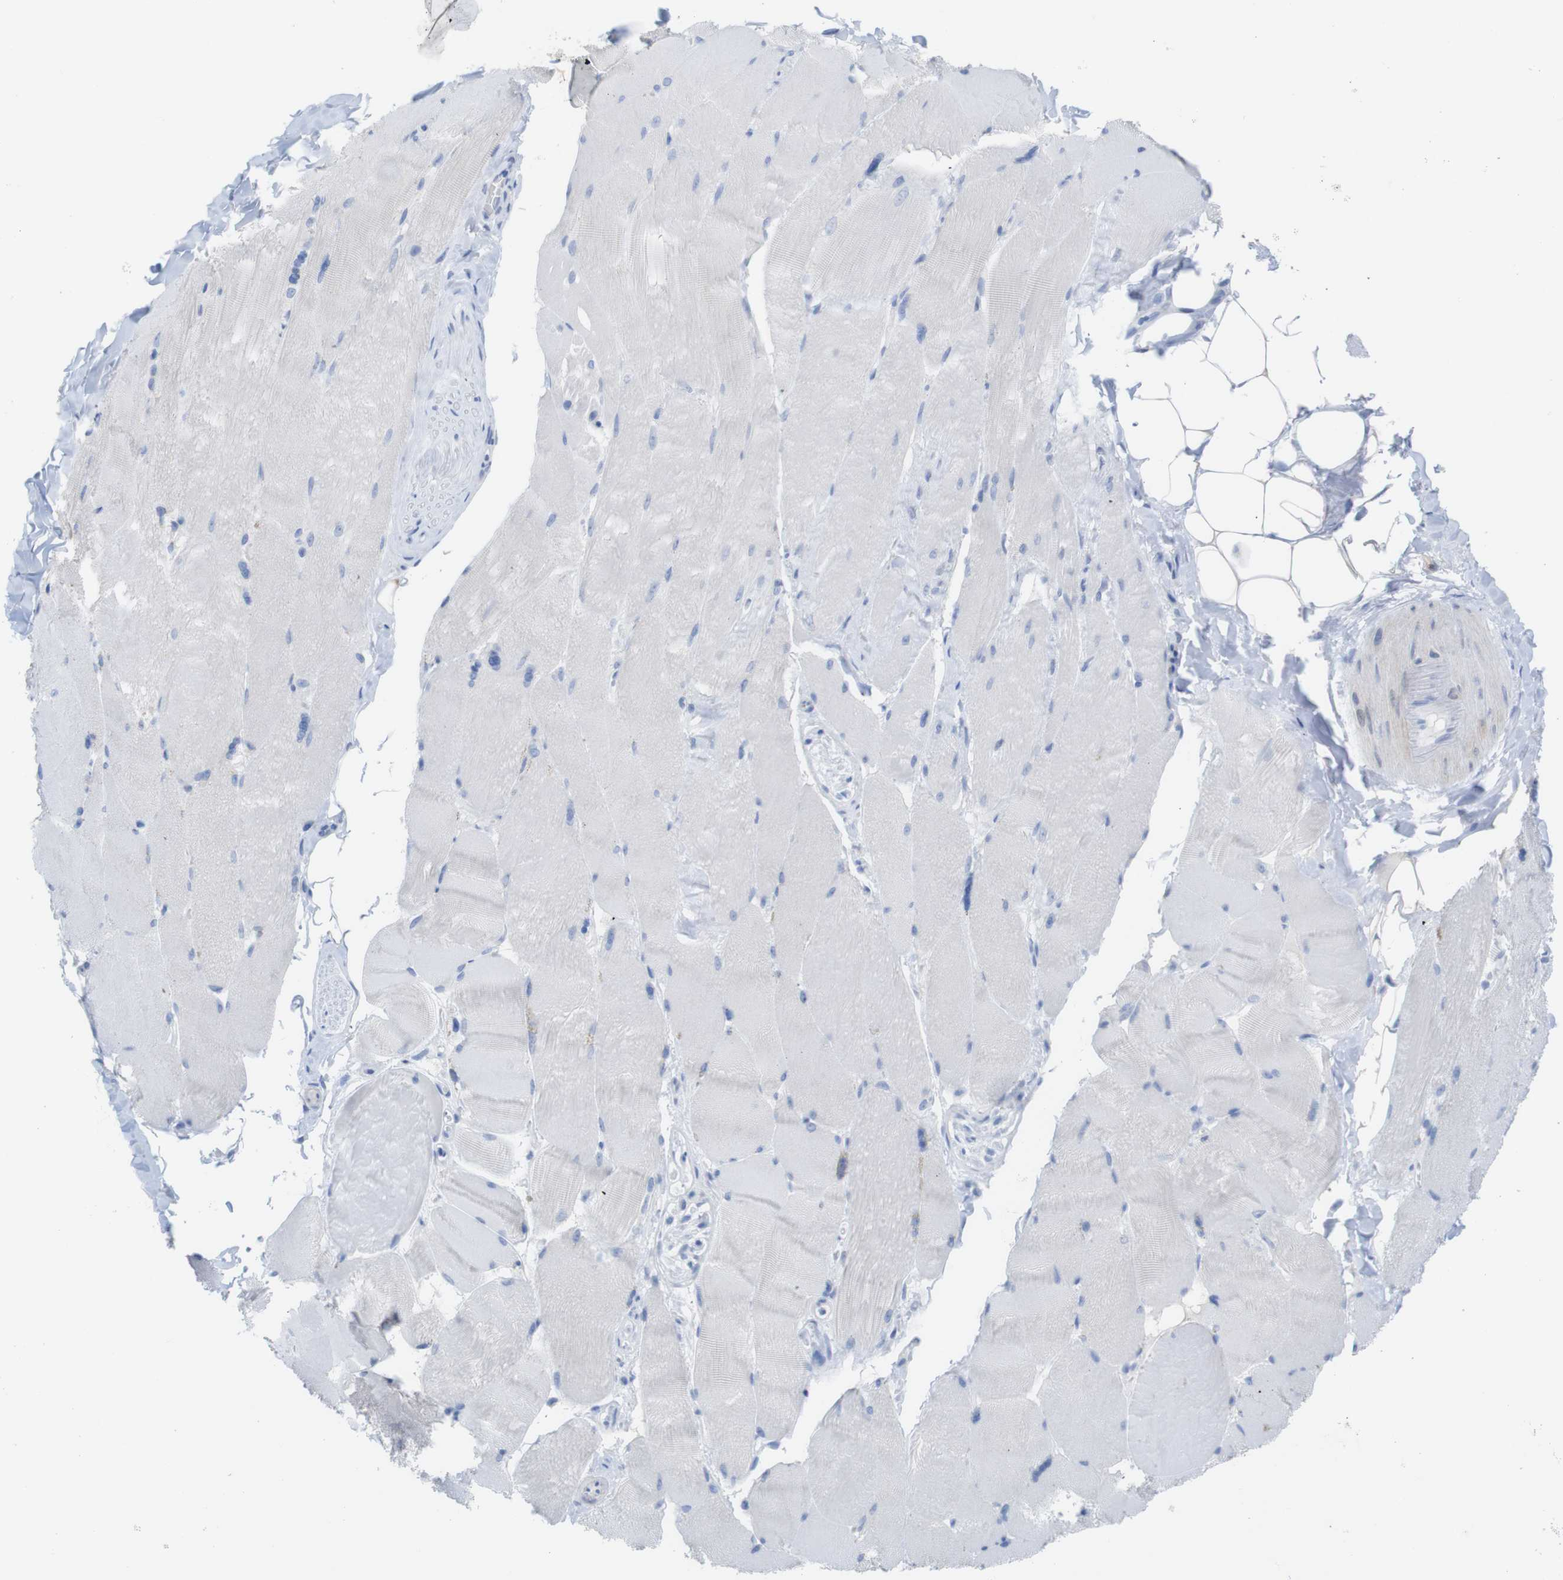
{"staining": {"intensity": "negative", "quantity": "none", "location": "none"}, "tissue": "skeletal muscle", "cell_type": "Myocytes", "image_type": "normal", "snomed": [{"axis": "morphology", "description": "Normal tissue, NOS"}, {"axis": "topography", "description": "Skin"}, {"axis": "topography", "description": "Skeletal muscle"}], "caption": "This is an immunohistochemistry (IHC) micrograph of normal human skeletal muscle. There is no expression in myocytes.", "gene": "PNMA1", "patient": {"sex": "male", "age": 83}}